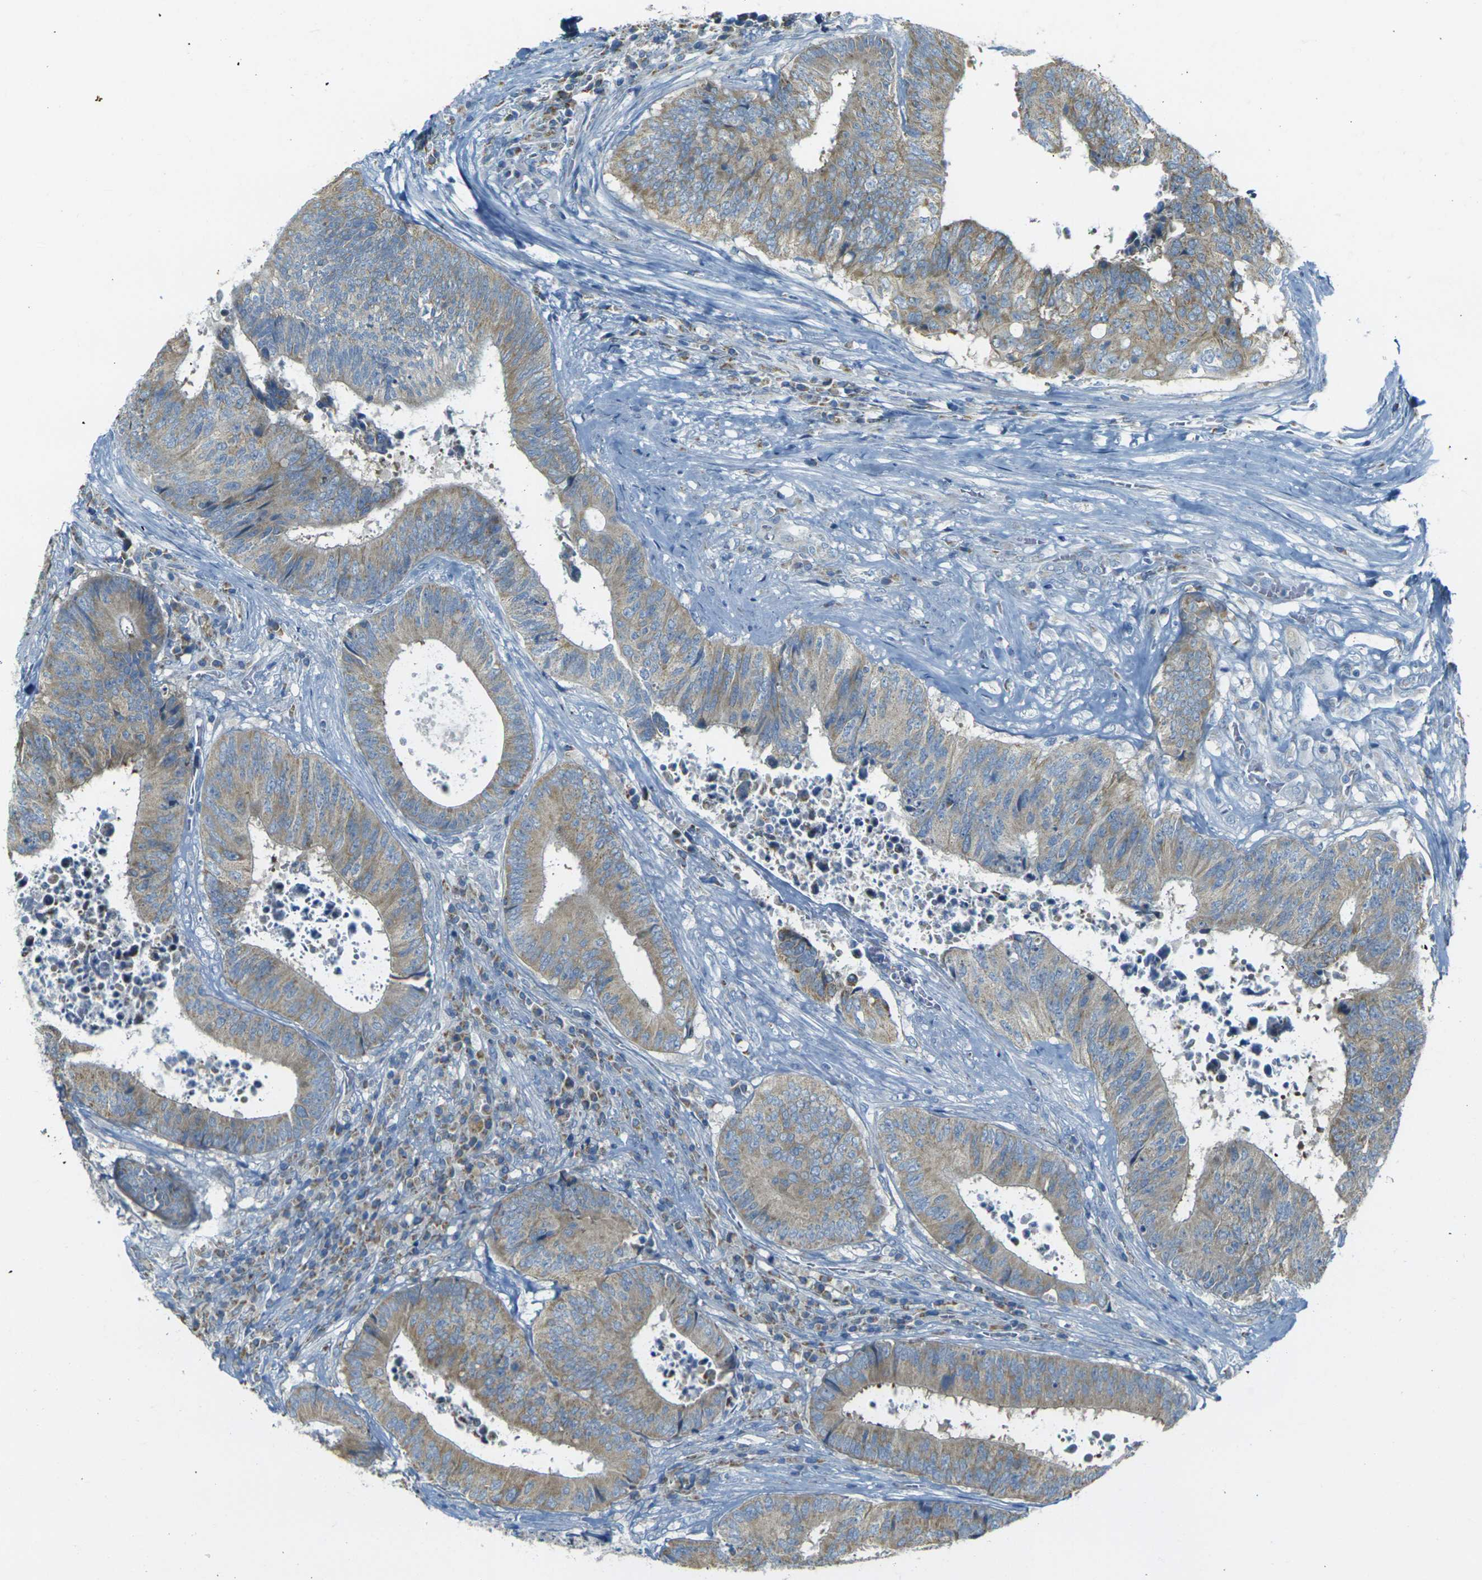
{"staining": {"intensity": "weak", "quantity": ">75%", "location": "cytoplasmic/membranous"}, "tissue": "colorectal cancer", "cell_type": "Tumor cells", "image_type": "cancer", "snomed": [{"axis": "morphology", "description": "Adenocarcinoma, NOS"}, {"axis": "topography", "description": "Rectum"}], "caption": "A low amount of weak cytoplasmic/membranous expression is seen in approximately >75% of tumor cells in colorectal cancer (adenocarcinoma) tissue.", "gene": "PARD6B", "patient": {"sex": "male", "age": 72}}